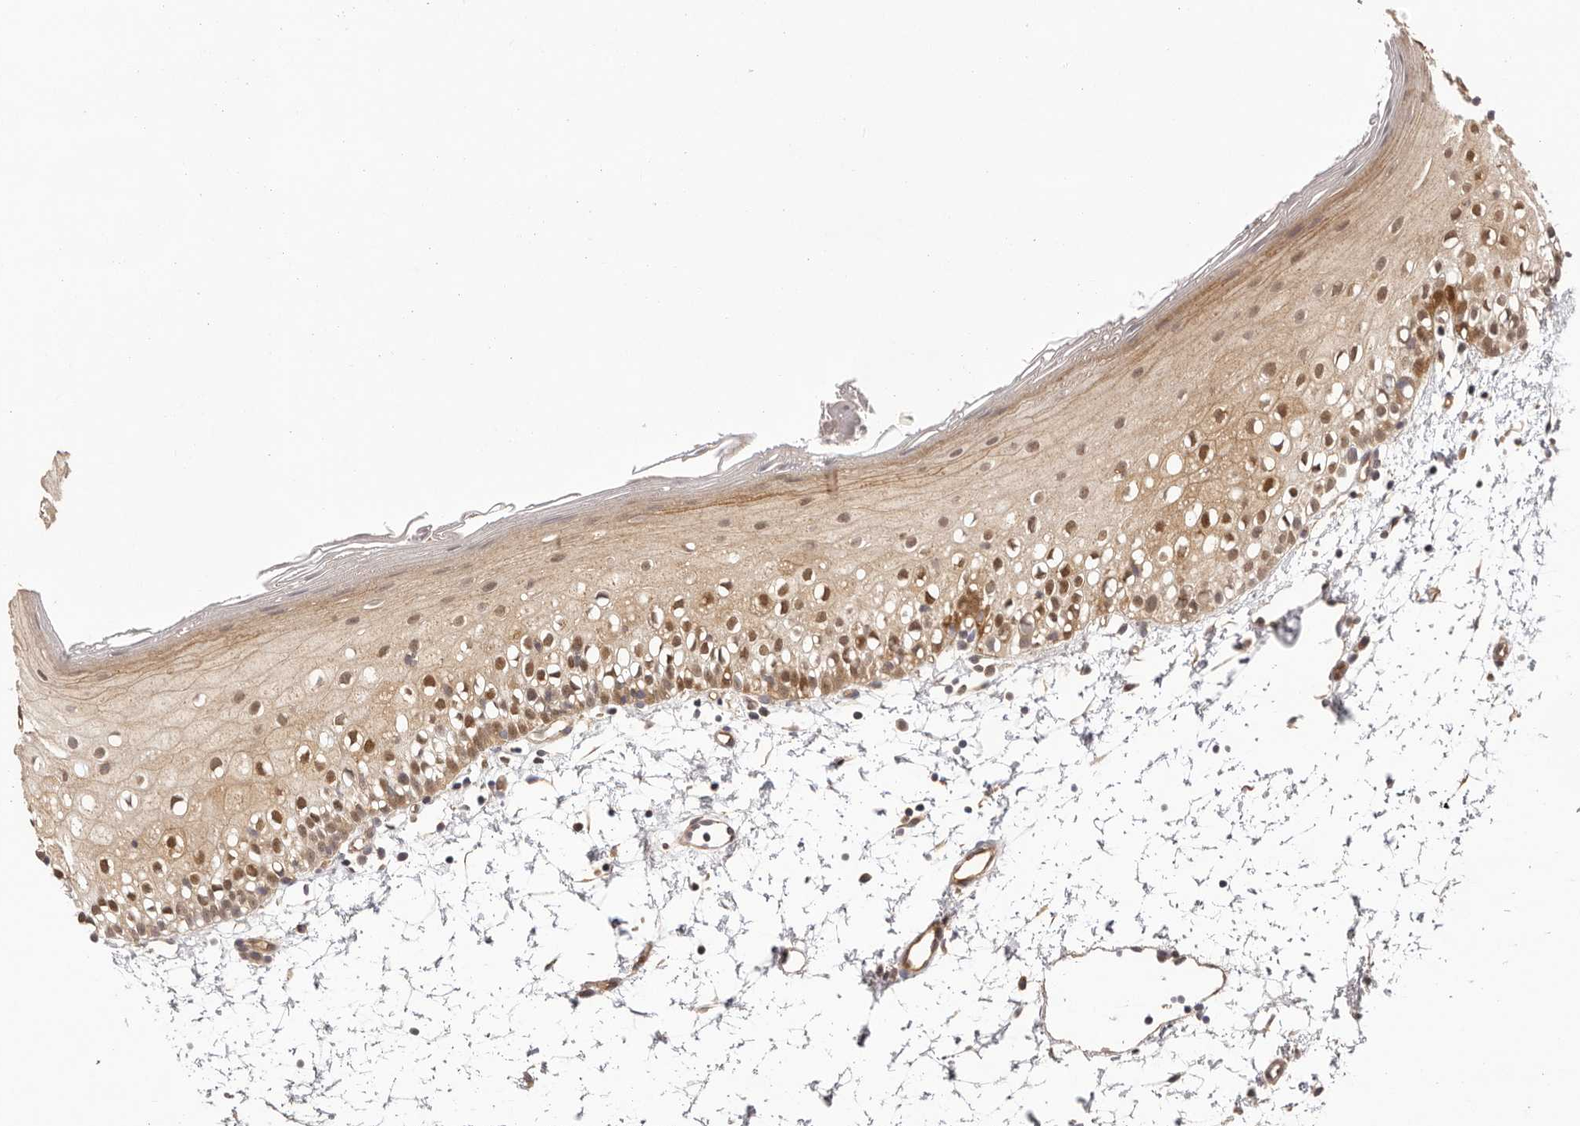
{"staining": {"intensity": "moderate", "quantity": ">75%", "location": "cytoplasmic/membranous,nuclear"}, "tissue": "oral mucosa", "cell_type": "Squamous epithelial cells", "image_type": "normal", "snomed": [{"axis": "morphology", "description": "Normal tissue, NOS"}, {"axis": "topography", "description": "Oral tissue"}], "caption": "IHC of unremarkable human oral mucosa displays medium levels of moderate cytoplasmic/membranous,nuclear expression in approximately >75% of squamous epithelial cells. (DAB (3,3'-diaminobenzidine) IHC with brightfield microscopy, high magnification).", "gene": "UBR2", "patient": {"sex": "male", "age": 28}}